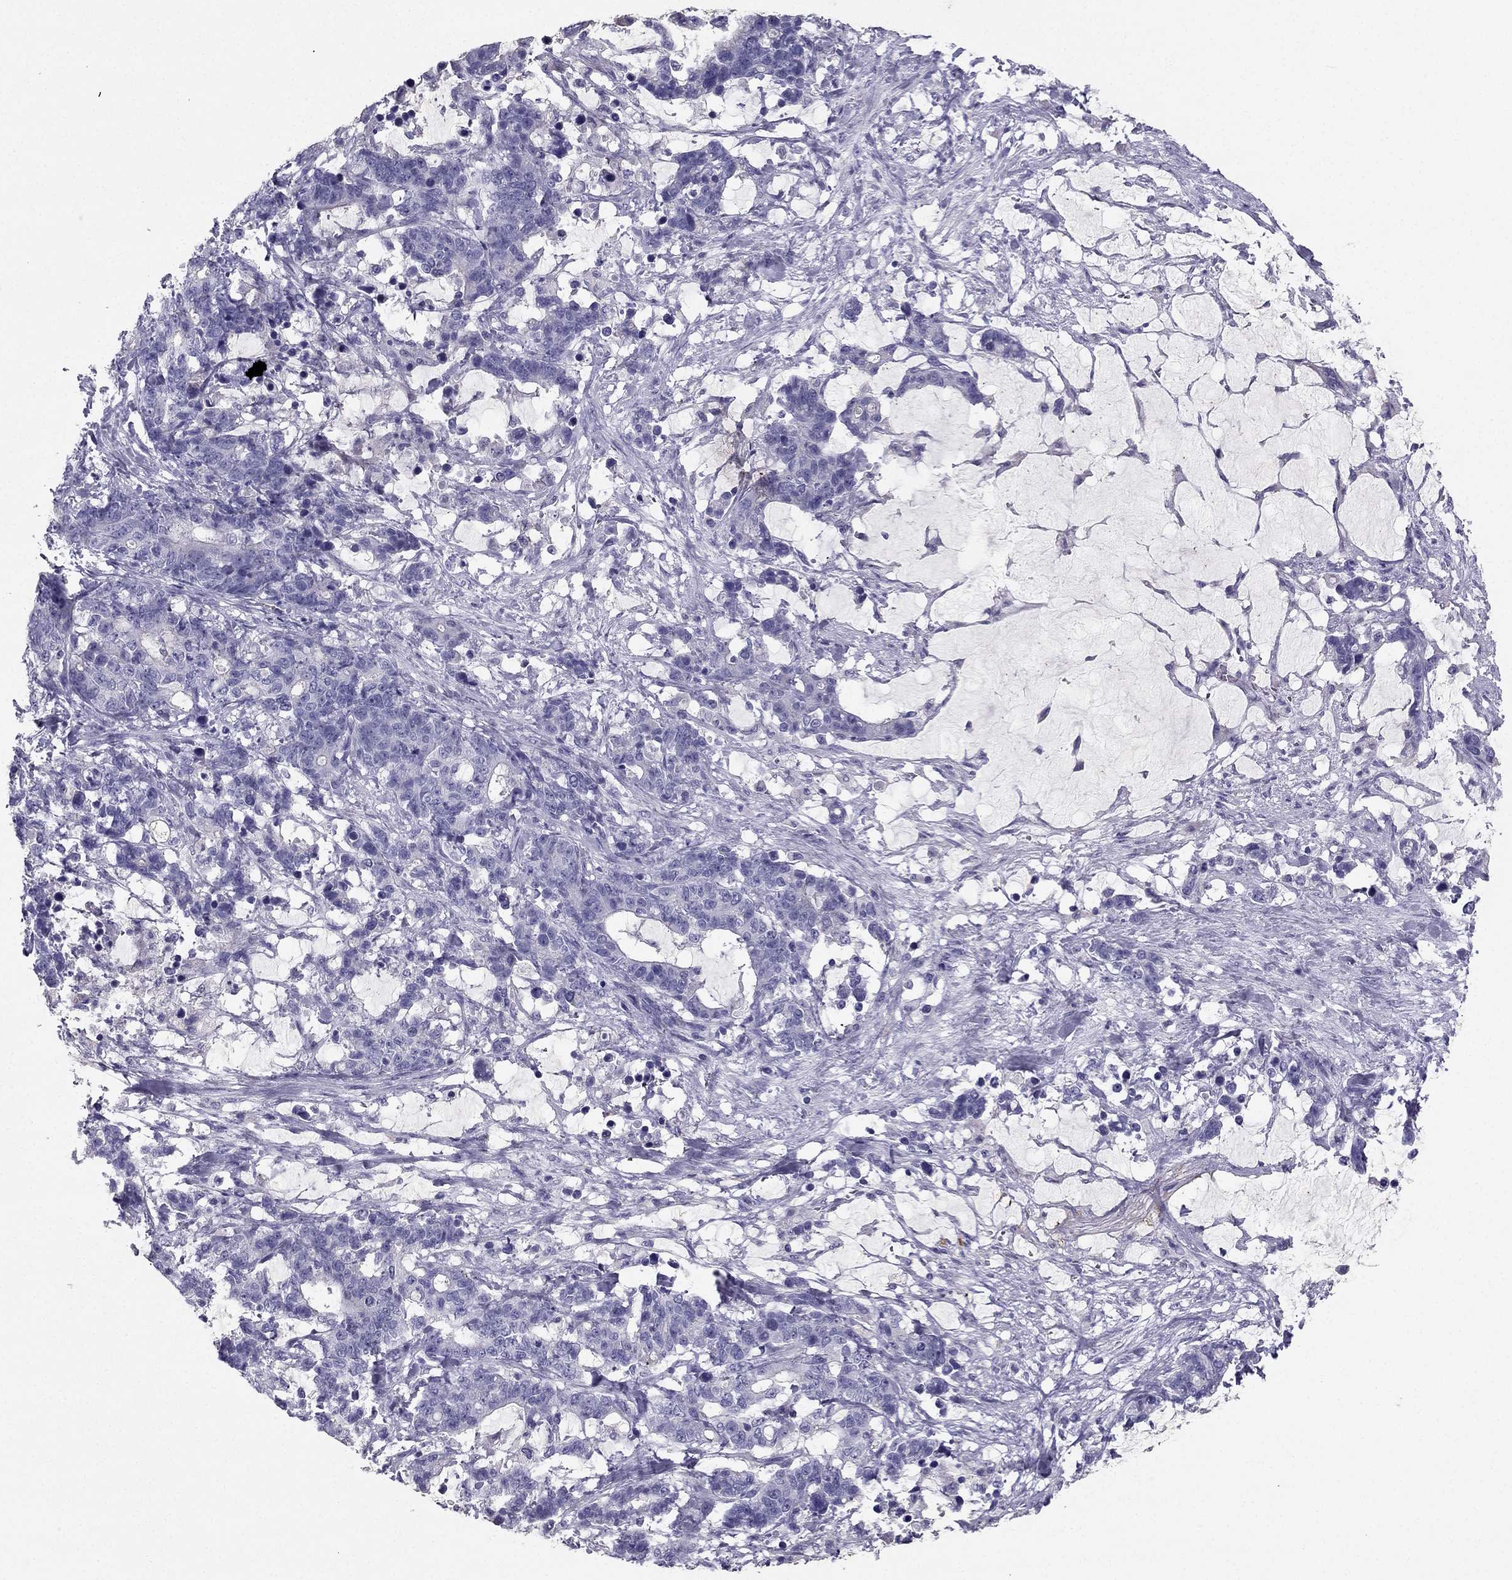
{"staining": {"intensity": "negative", "quantity": "none", "location": "none"}, "tissue": "stomach cancer", "cell_type": "Tumor cells", "image_type": "cancer", "snomed": [{"axis": "morphology", "description": "Normal tissue, NOS"}, {"axis": "morphology", "description": "Adenocarcinoma, NOS"}, {"axis": "topography", "description": "Stomach"}], "caption": "DAB immunohistochemical staining of stomach adenocarcinoma demonstrates no significant staining in tumor cells. (Brightfield microscopy of DAB (3,3'-diaminobenzidine) immunohistochemistry at high magnification).", "gene": "LMTK3", "patient": {"sex": "female", "age": 64}}